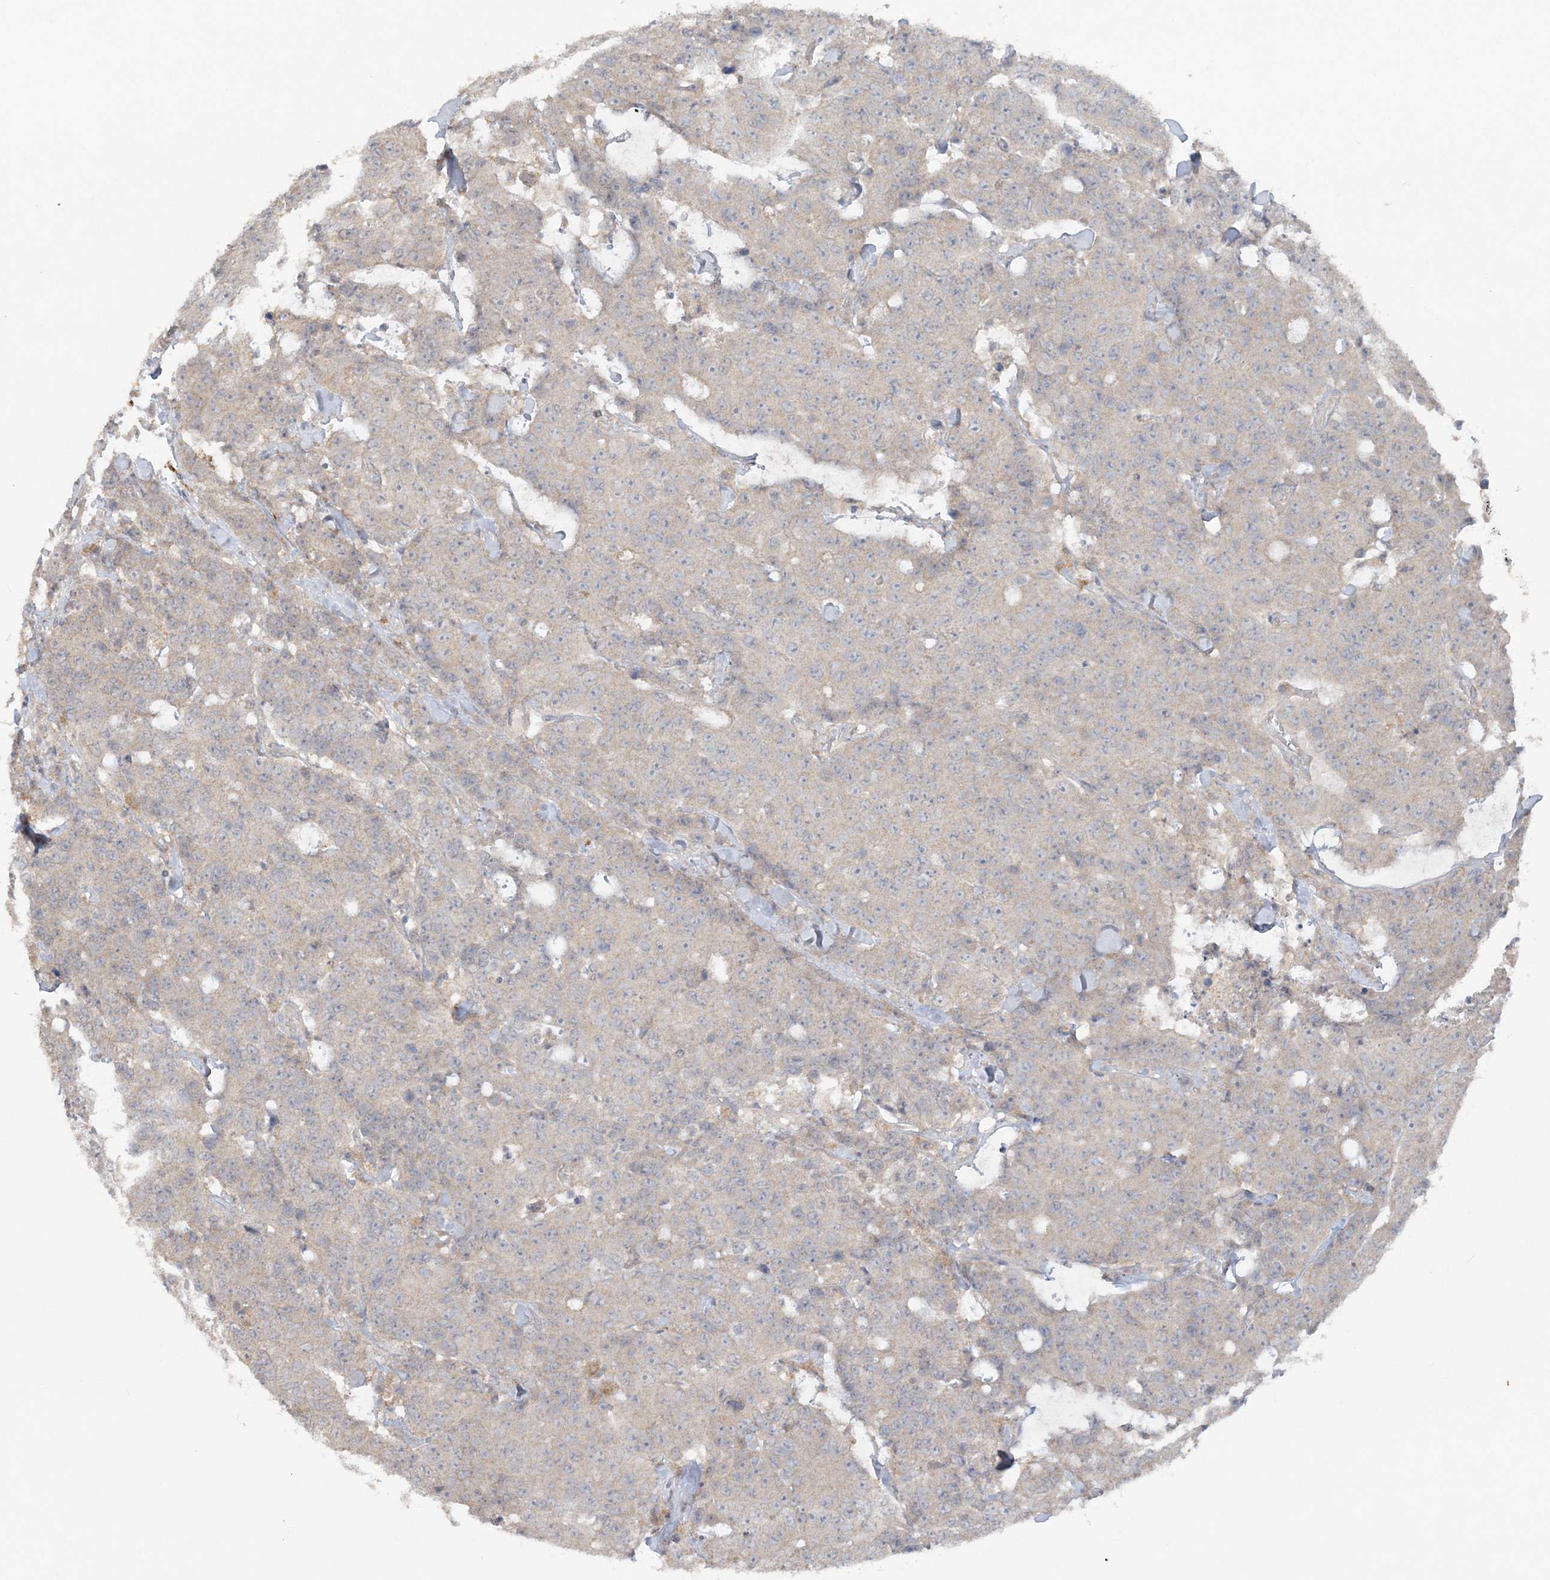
{"staining": {"intensity": "weak", "quantity": "<25%", "location": "cytoplasmic/membranous"}, "tissue": "colorectal cancer", "cell_type": "Tumor cells", "image_type": "cancer", "snomed": [{"axis": "morphology", "description": "Adenocarcinoma, NOS"}, {"axis": "topography", "description": "Colon"}], "caption": "Adenocarcinoma (colorectal) was stained to show a protein in brown. There is no significant positivity in tumor cells. (Brightfield microscopy of DAB IHC at high magnification).", "gene": "C1RL", "patient": {"sex": "female", "age": 86}}